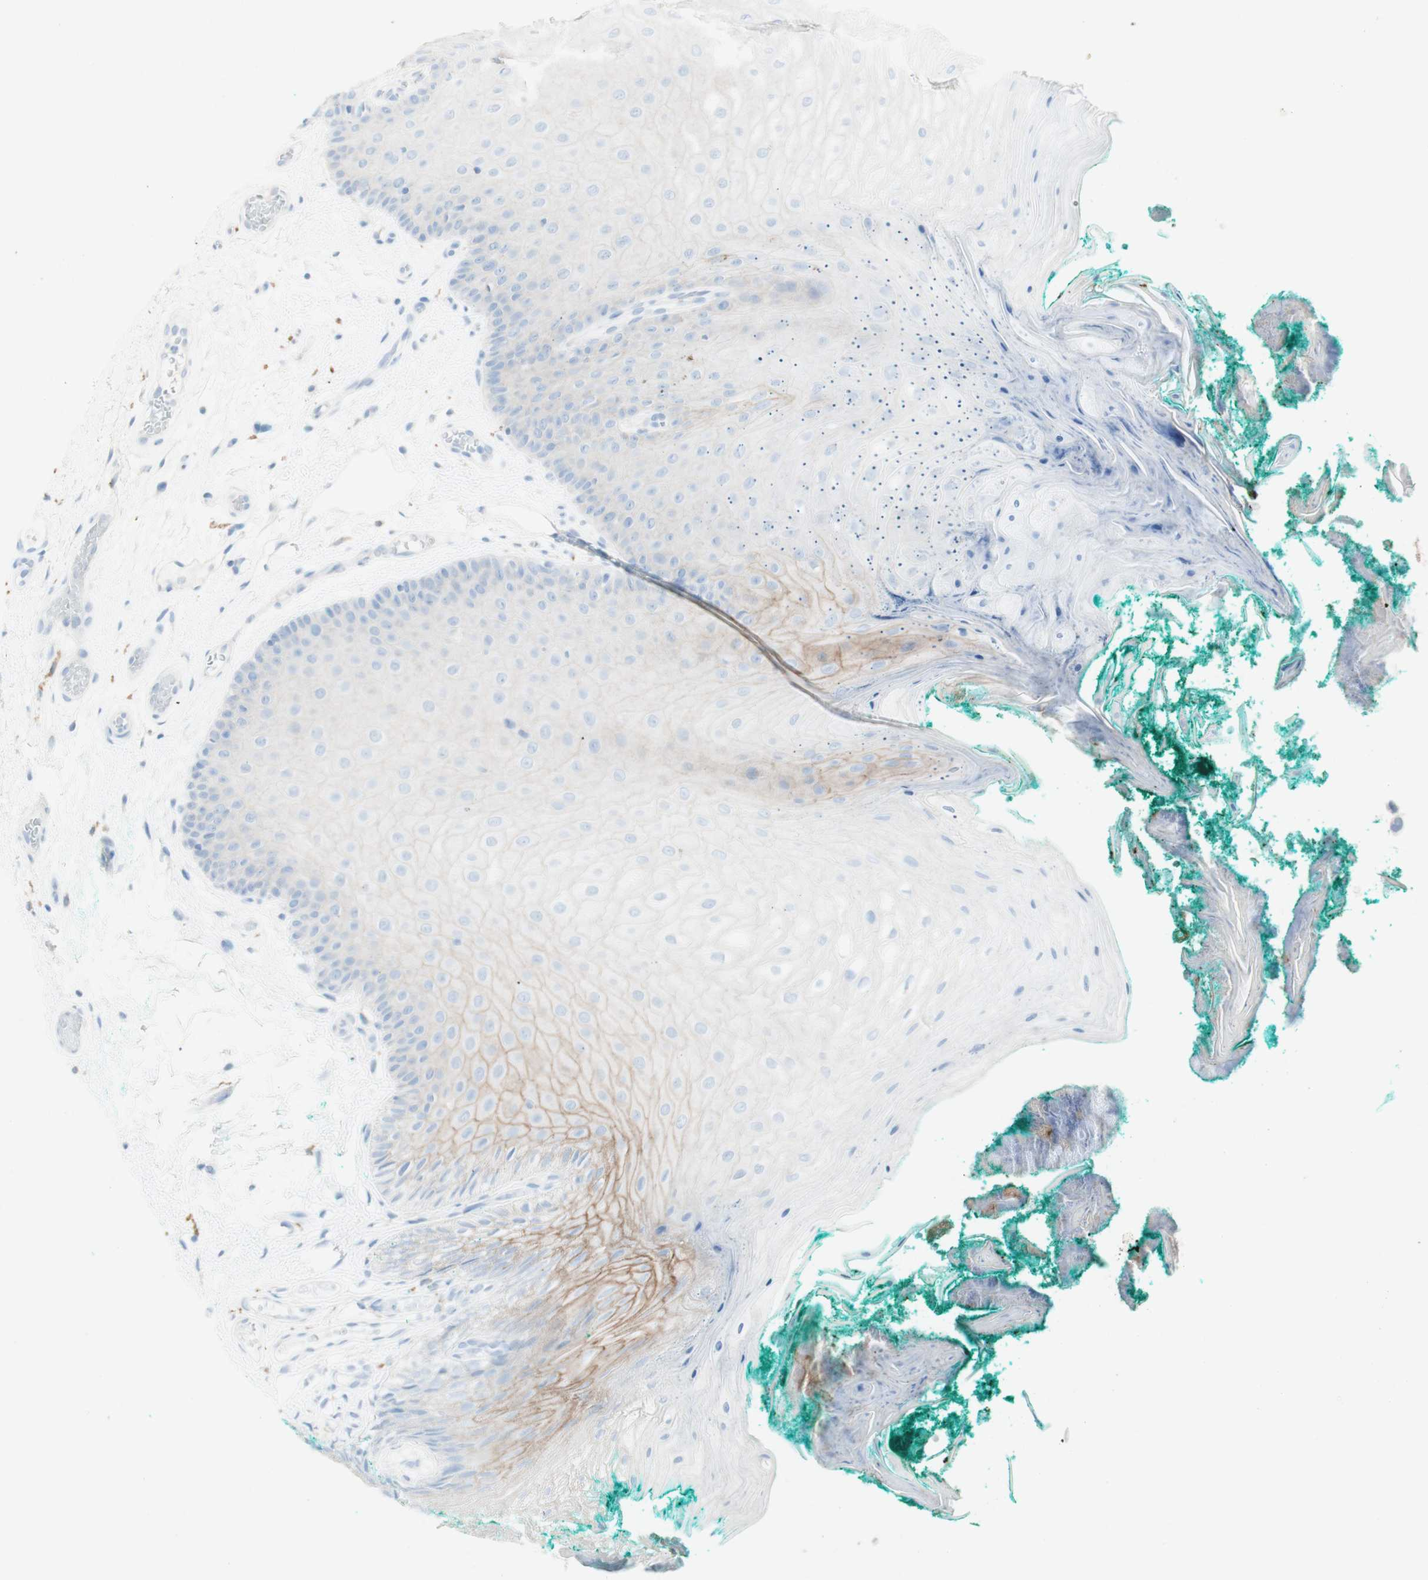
{"staining": {"intensity": "negative", "quantity": "none", "location": "none"}, "tissue": "oral mucosa", "cell_type": "Squamous epithelial cells", "image_type": "normal", "snomed": [{"axis": "morphology", "description": "Normal tissue, NOS"}, {"axis": "topography", "description": "Skeletal muscle"}, {"axis": "topography", "description": "Oral tissue"}], "caption": "Human oral mucosa stained for a protein using IHC demonstrates no staining in squamous epithelial cells.", "gene": "ART3", "patient": {"sex": "male", "age": 58}}